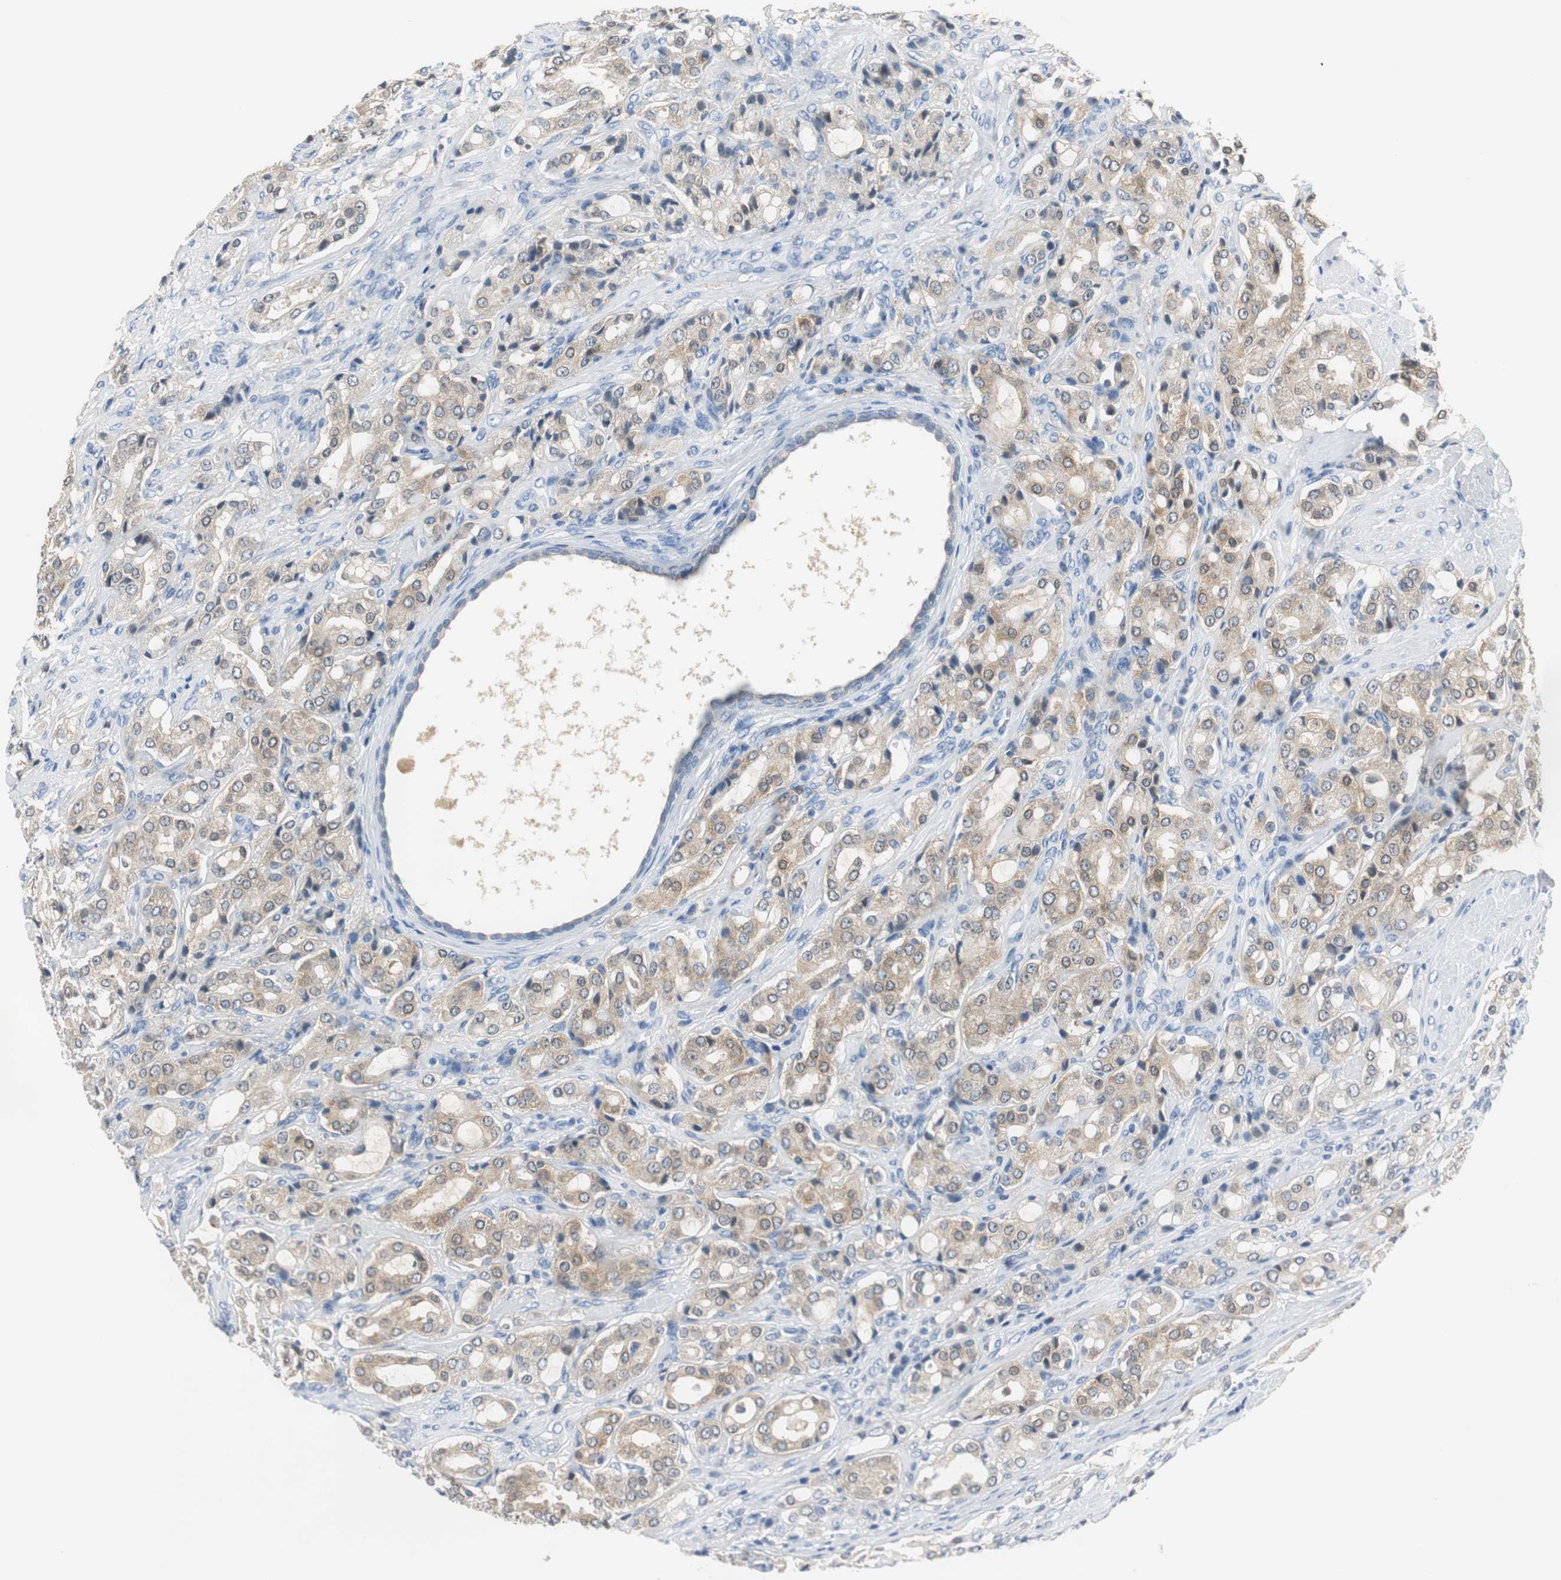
{"staining": {"intensity": "moderate", "quantity": ">75%", "location": "cytoplasmic/membranous"}, "tissue": "prostate cancer", "cell_type": "Tumor cells", "image_type": "cancer", "snomed": [{"axis": "morphology", "description": "Adenocarcinoma, High grade"}, {"axis": "topography", "description": "Prostate"}], "caption": "Prostate cancer (high-grade adenocarcinoma) stained for a protein displays moderate cytoplasmic/membranous positivity in tumor cells.", "gene": "FBP1", "patient": {"sex": "male", "age": 72}}